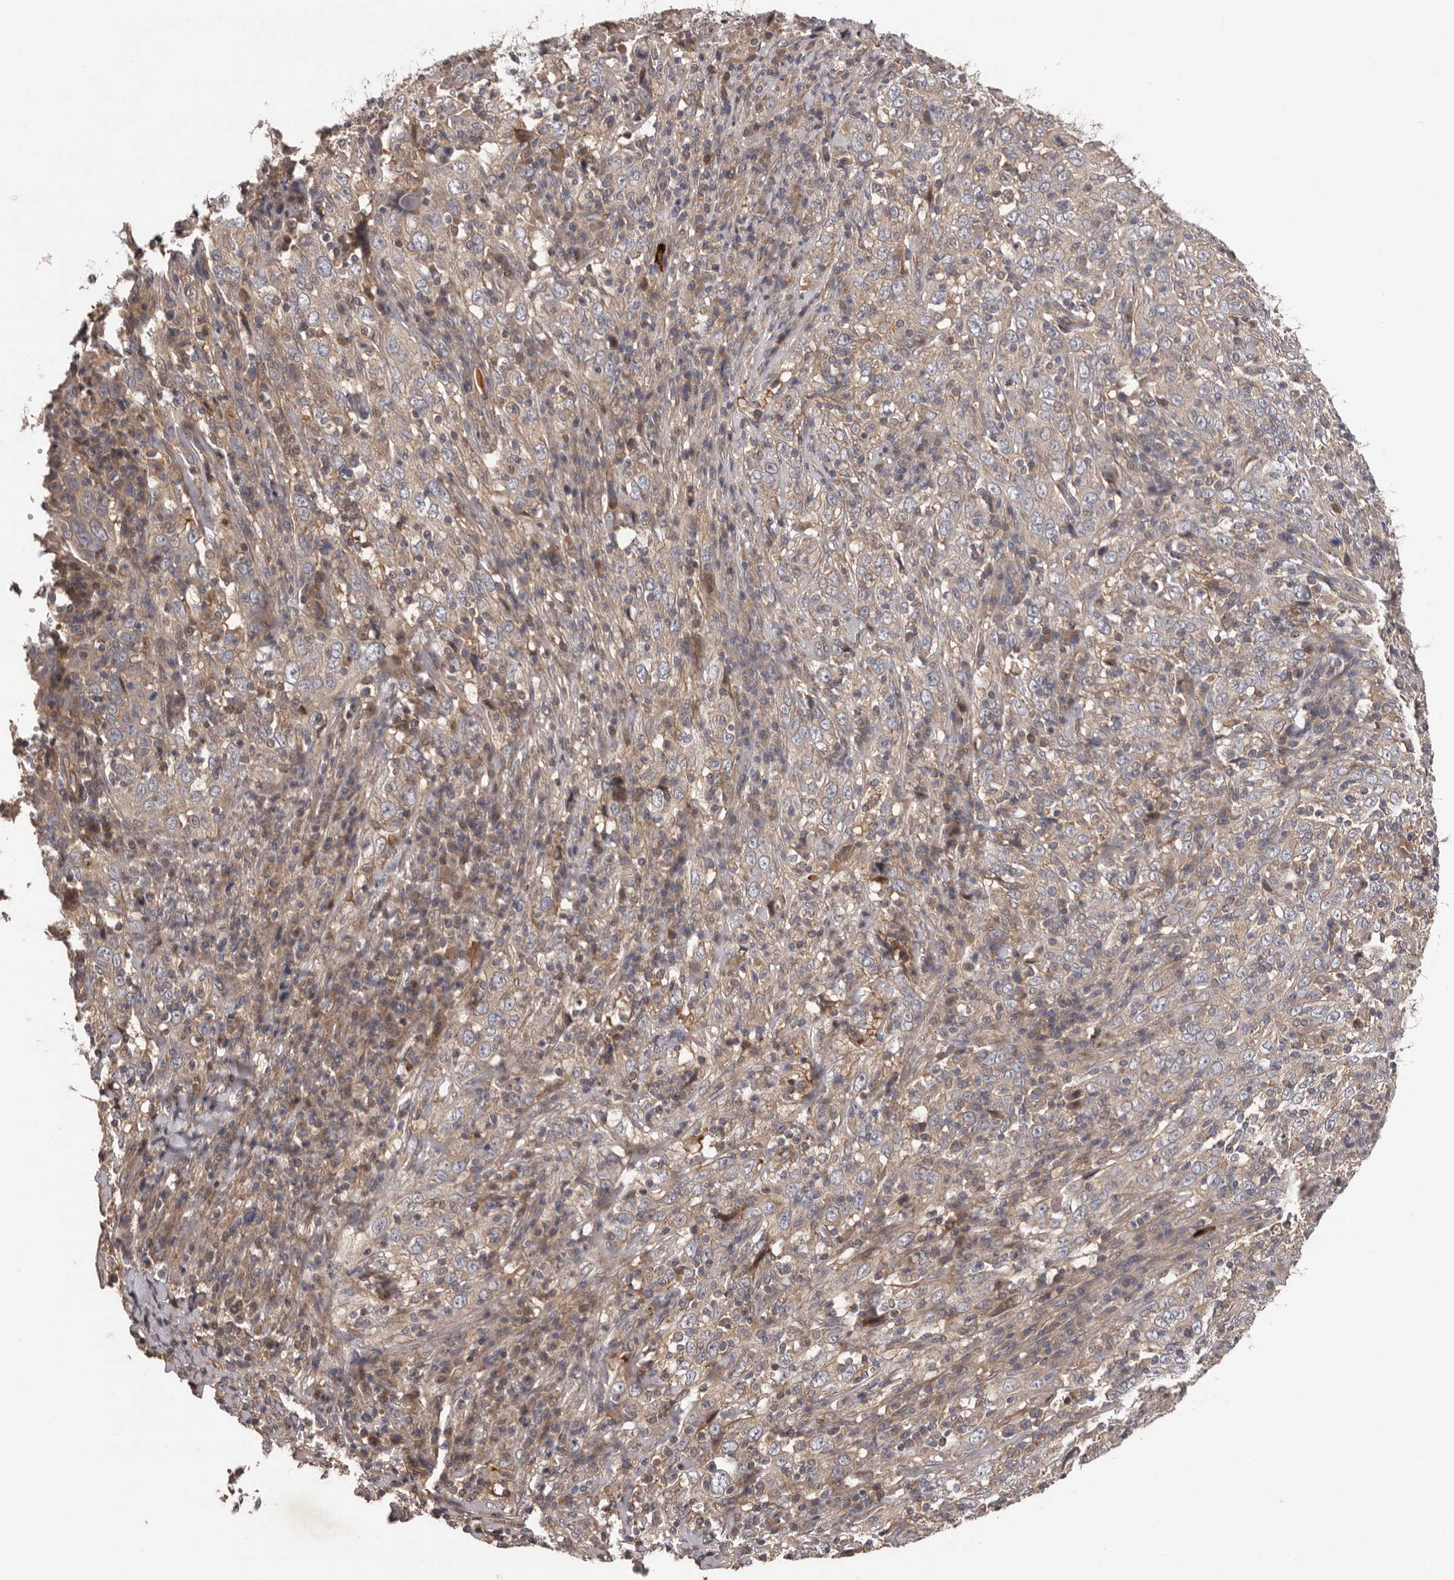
{"staining": {"intensity": "weak", "quantity": "25%-75%", "location": "cytoplasmic/membranous"}, "tissue": "cervical cancer", "cell_type": "Tumor cells", "image_type": "cancer", "snomed": [{"axis": "morphology", "description": "Squamous cell carcinoma, NOS"}, {"axis": "topography", "description": "Cervix"}], "caption": "Immunohistochemical staining of cervical cancer displays weak cytoplasmic/membranous protein staining in about 25%-75% of tumor cells.", "gene": "PRKD1", "patient": {"sex": "female", "age": 46}}